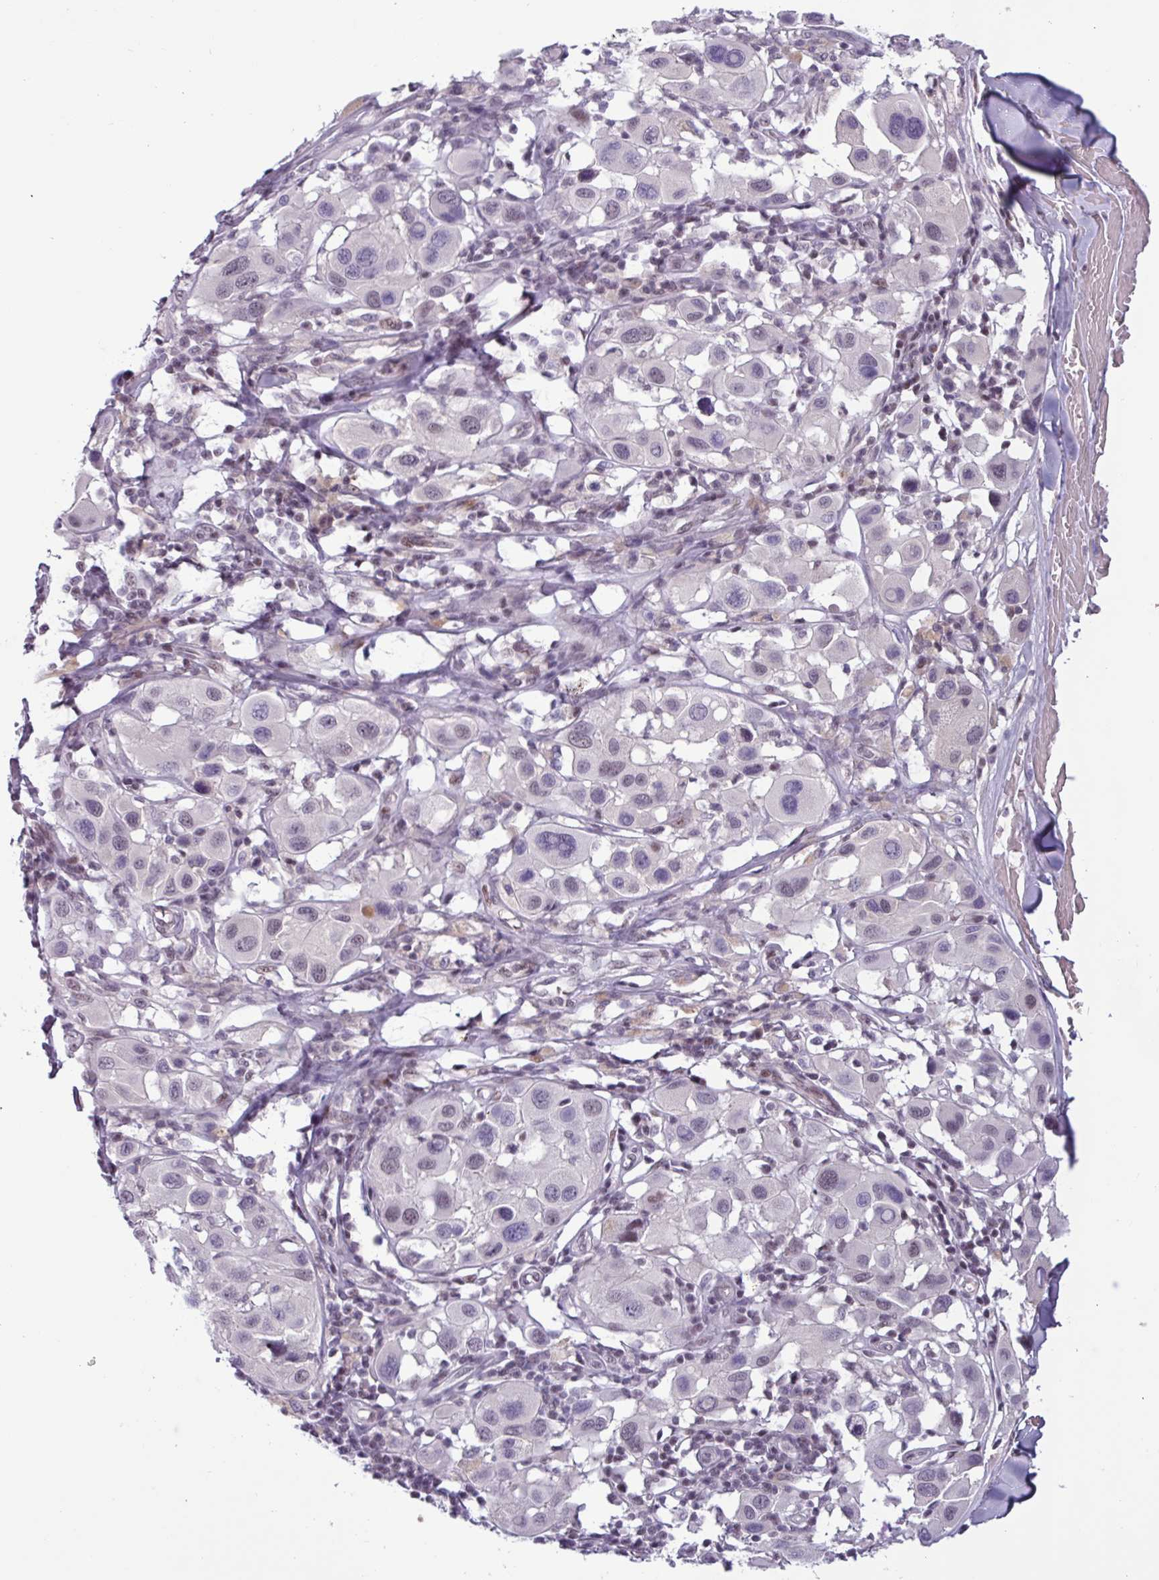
{"staining": {"intensity": "weak", "quantity": "<25%", "location": "nuclear"}, "tissue": "melanoma", "cell_type": "Tumor cells", "image_type": "cancer", "snomed": [{"axis": "morphology", "description": "Malignant melanoma, Metastatic site"}, {"axis": "topography", "description": "Skin"}], "caption": "A histopathology image of human malignant melanoma (metastatic site) is negative for staining in tumor cells.", "gene": "ZNF575", "patient": {"sex": "male", "age": 41}}